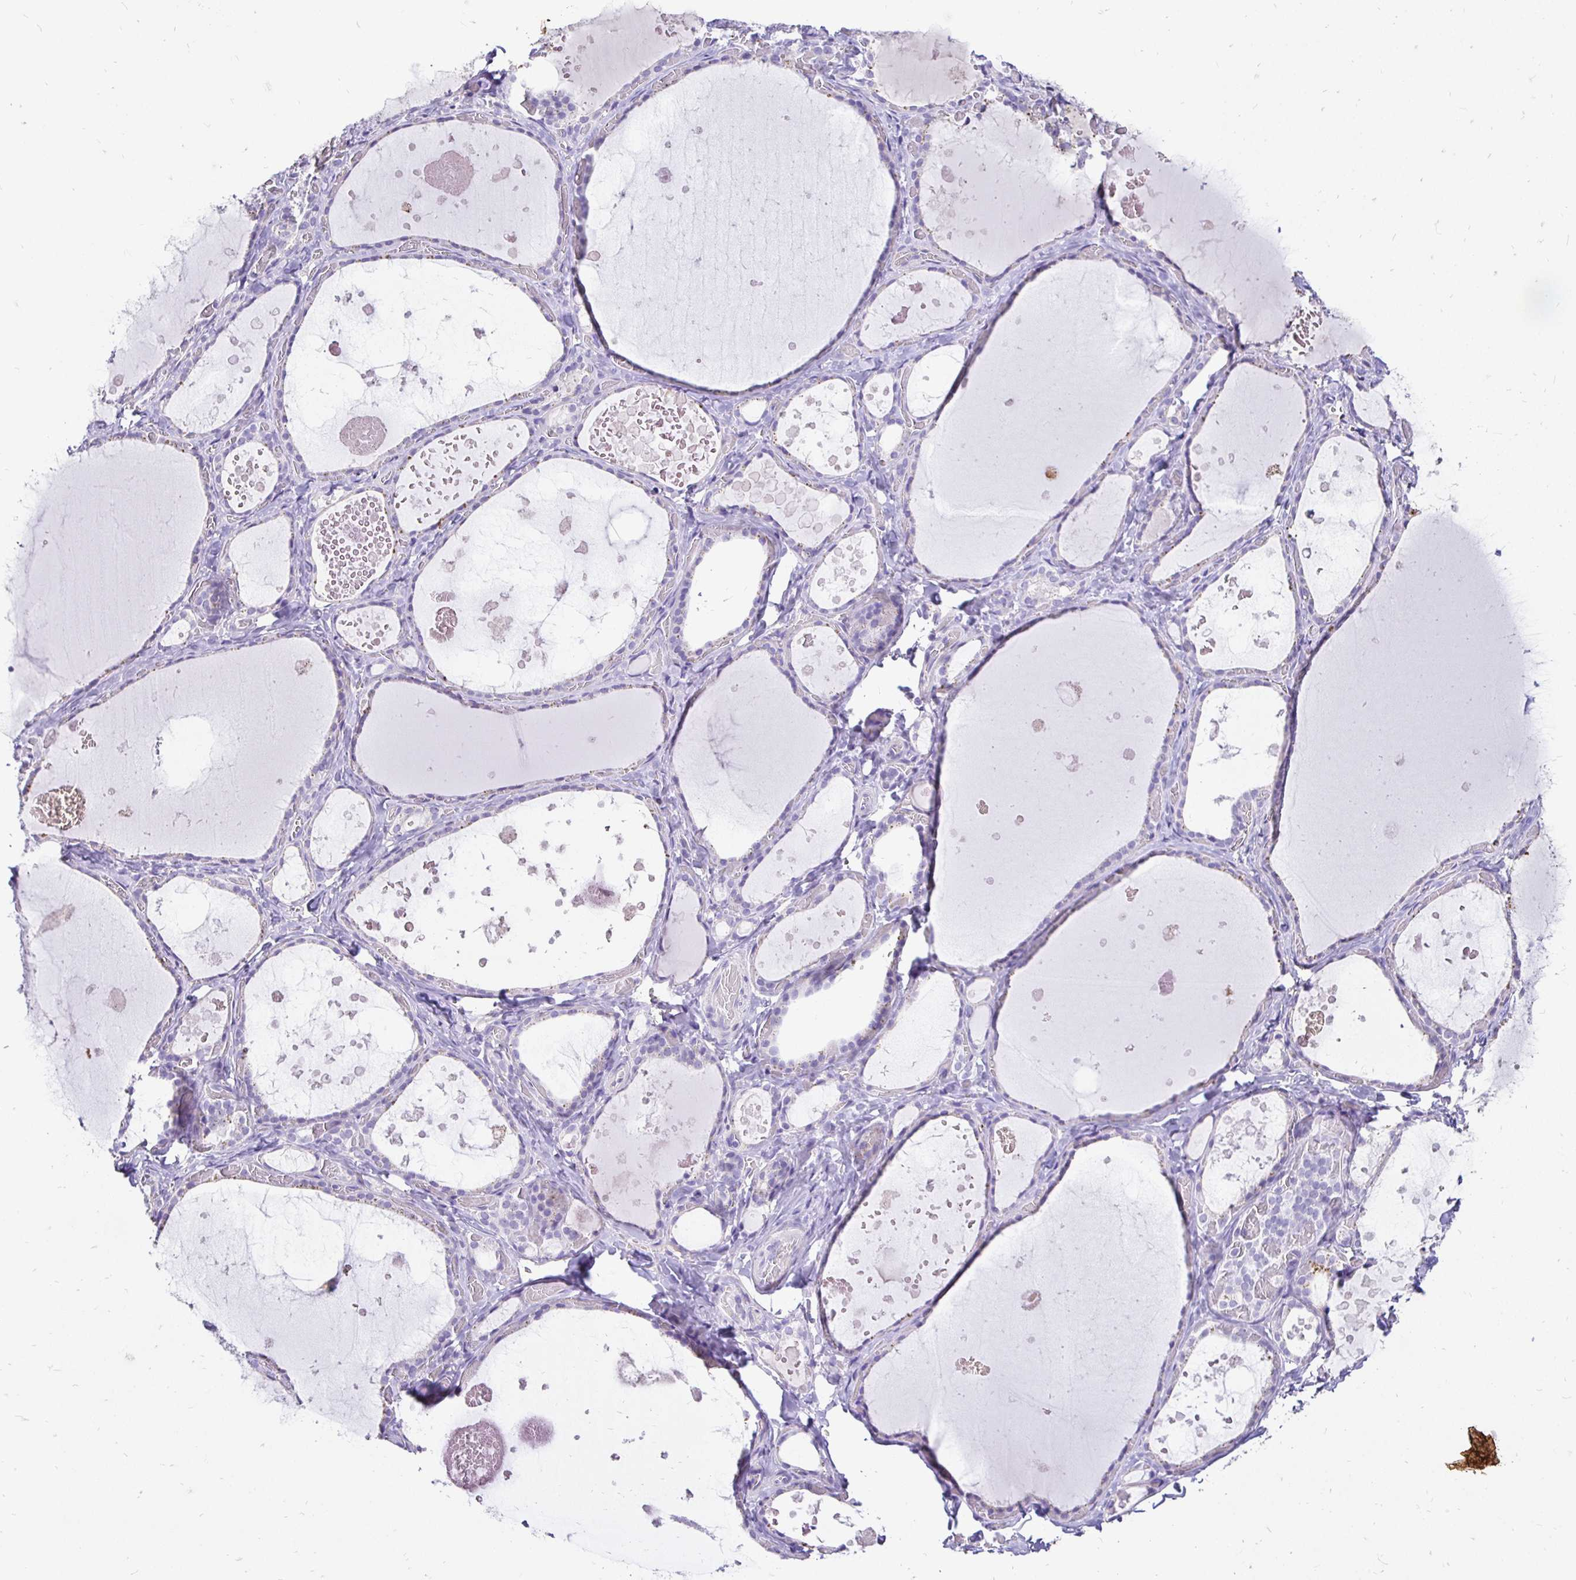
{"staining": {"intensity": "negative", "quantity": "none", "location": "none"}, "tissue": "thyroid gland", "cell_type": "Glandular cells", "image_type": "normal", "snomed": [{"axis": "morphology", "description": "Normal tissue, NOS"}, {"axis": "topography", "description": "Thyroid gland"}], "caption": "Immunohistochemistry micrograph of normal thyroid gland stained for a protein (brown), which exhibits no positivity in glandular cells.", "gene": "TAF1D", "patient": {"sex": "female", "age": 56}}